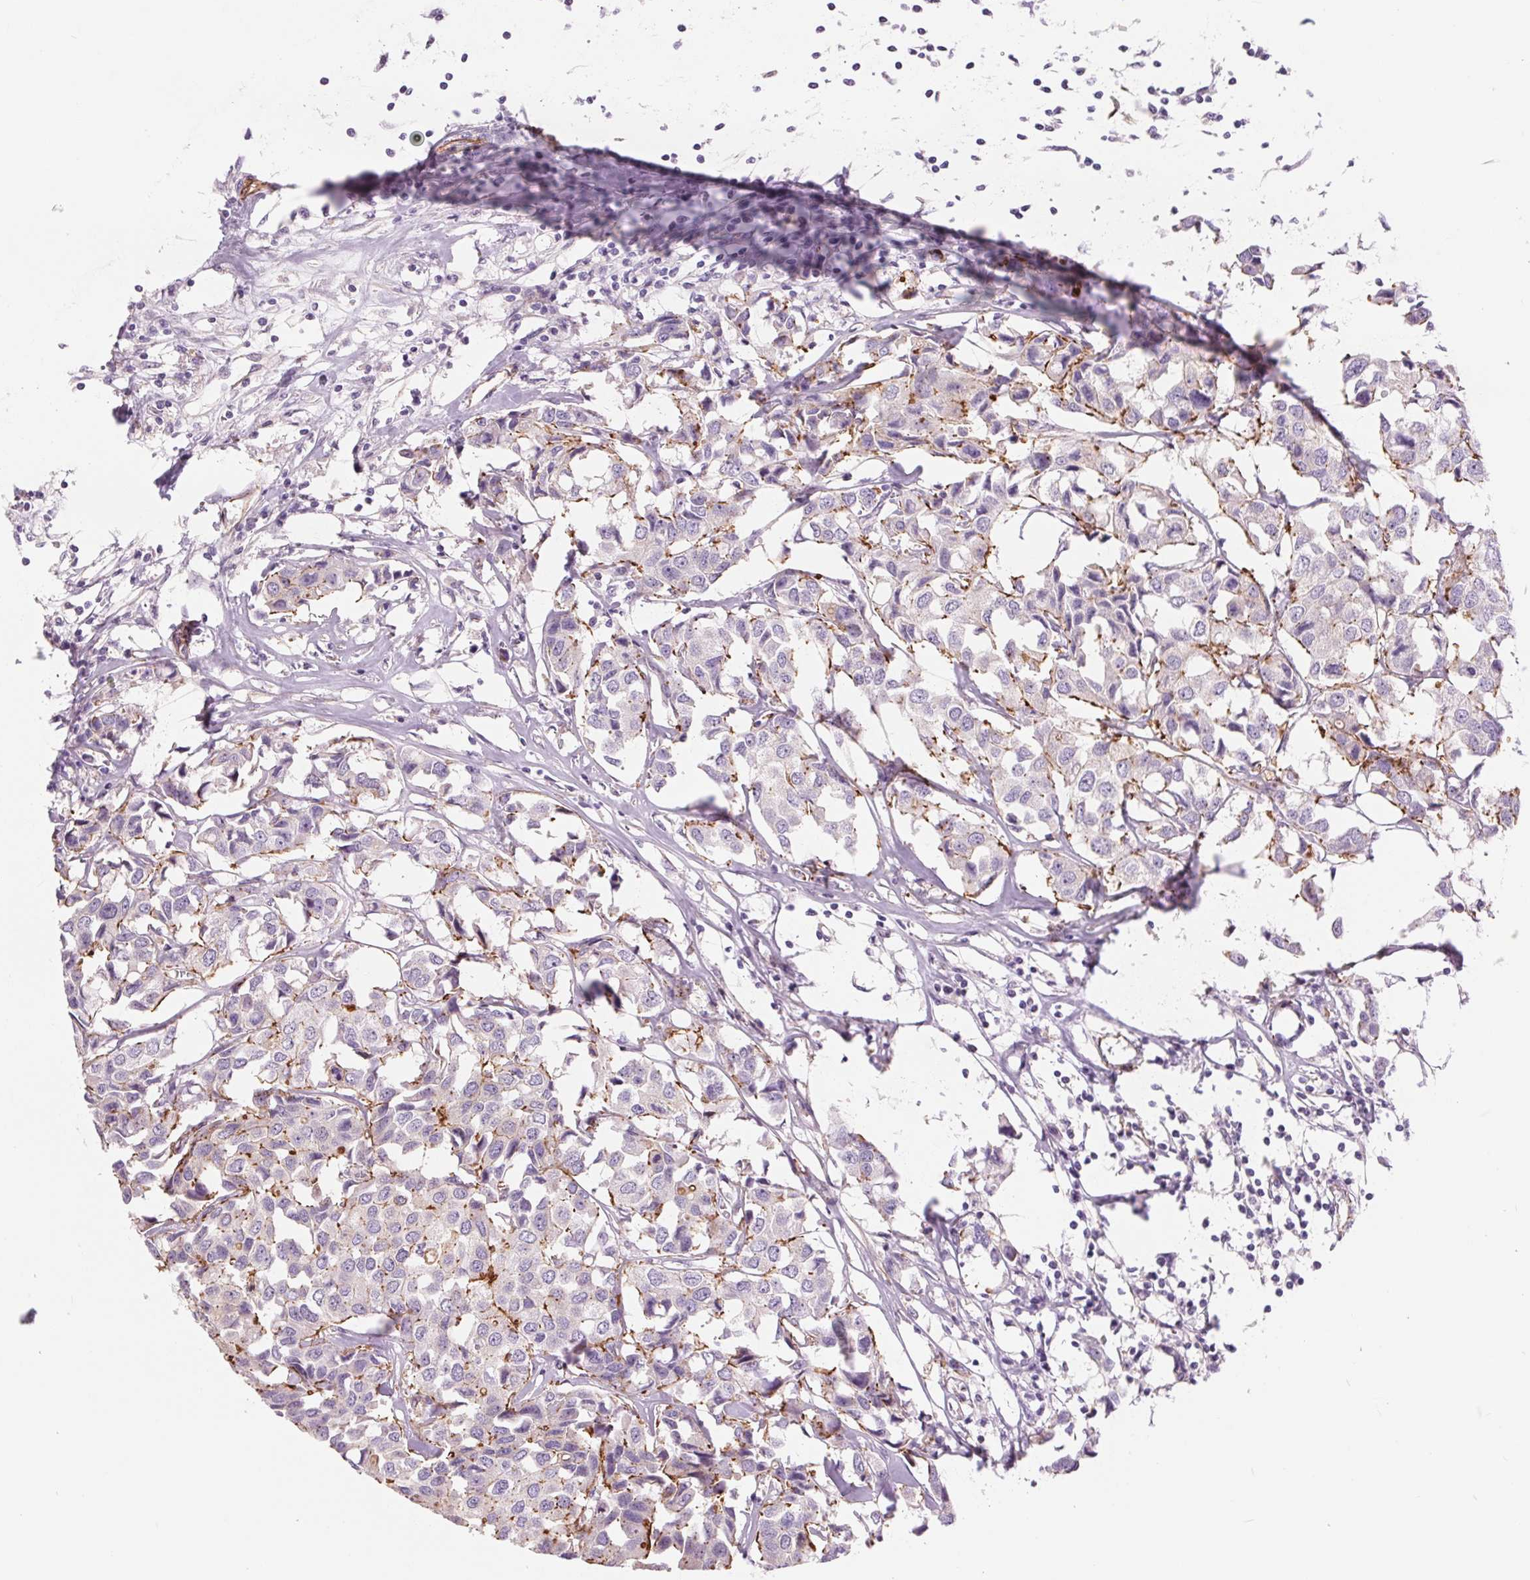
{"staining": {"intensity": "weak", "quantity": "<25%", "location": "cytoplasmic/membranous"}, "tissue": "breast cancer", "cell_type": "Tumor cells", "image_type": "cancer", "snomed": [{"axis": "morphology", "description": "Duct carcinoma"}, {"axis": "topography", "description": "Breast"}], "caption": "The immunohistochemistry (IHC) micrograph has no significant expression in tumor cells of breast cancer tissue. Nuclei are stained in blue.", "gene": "DIXDC1", "patient": {"sex": "female", "age": 80}}